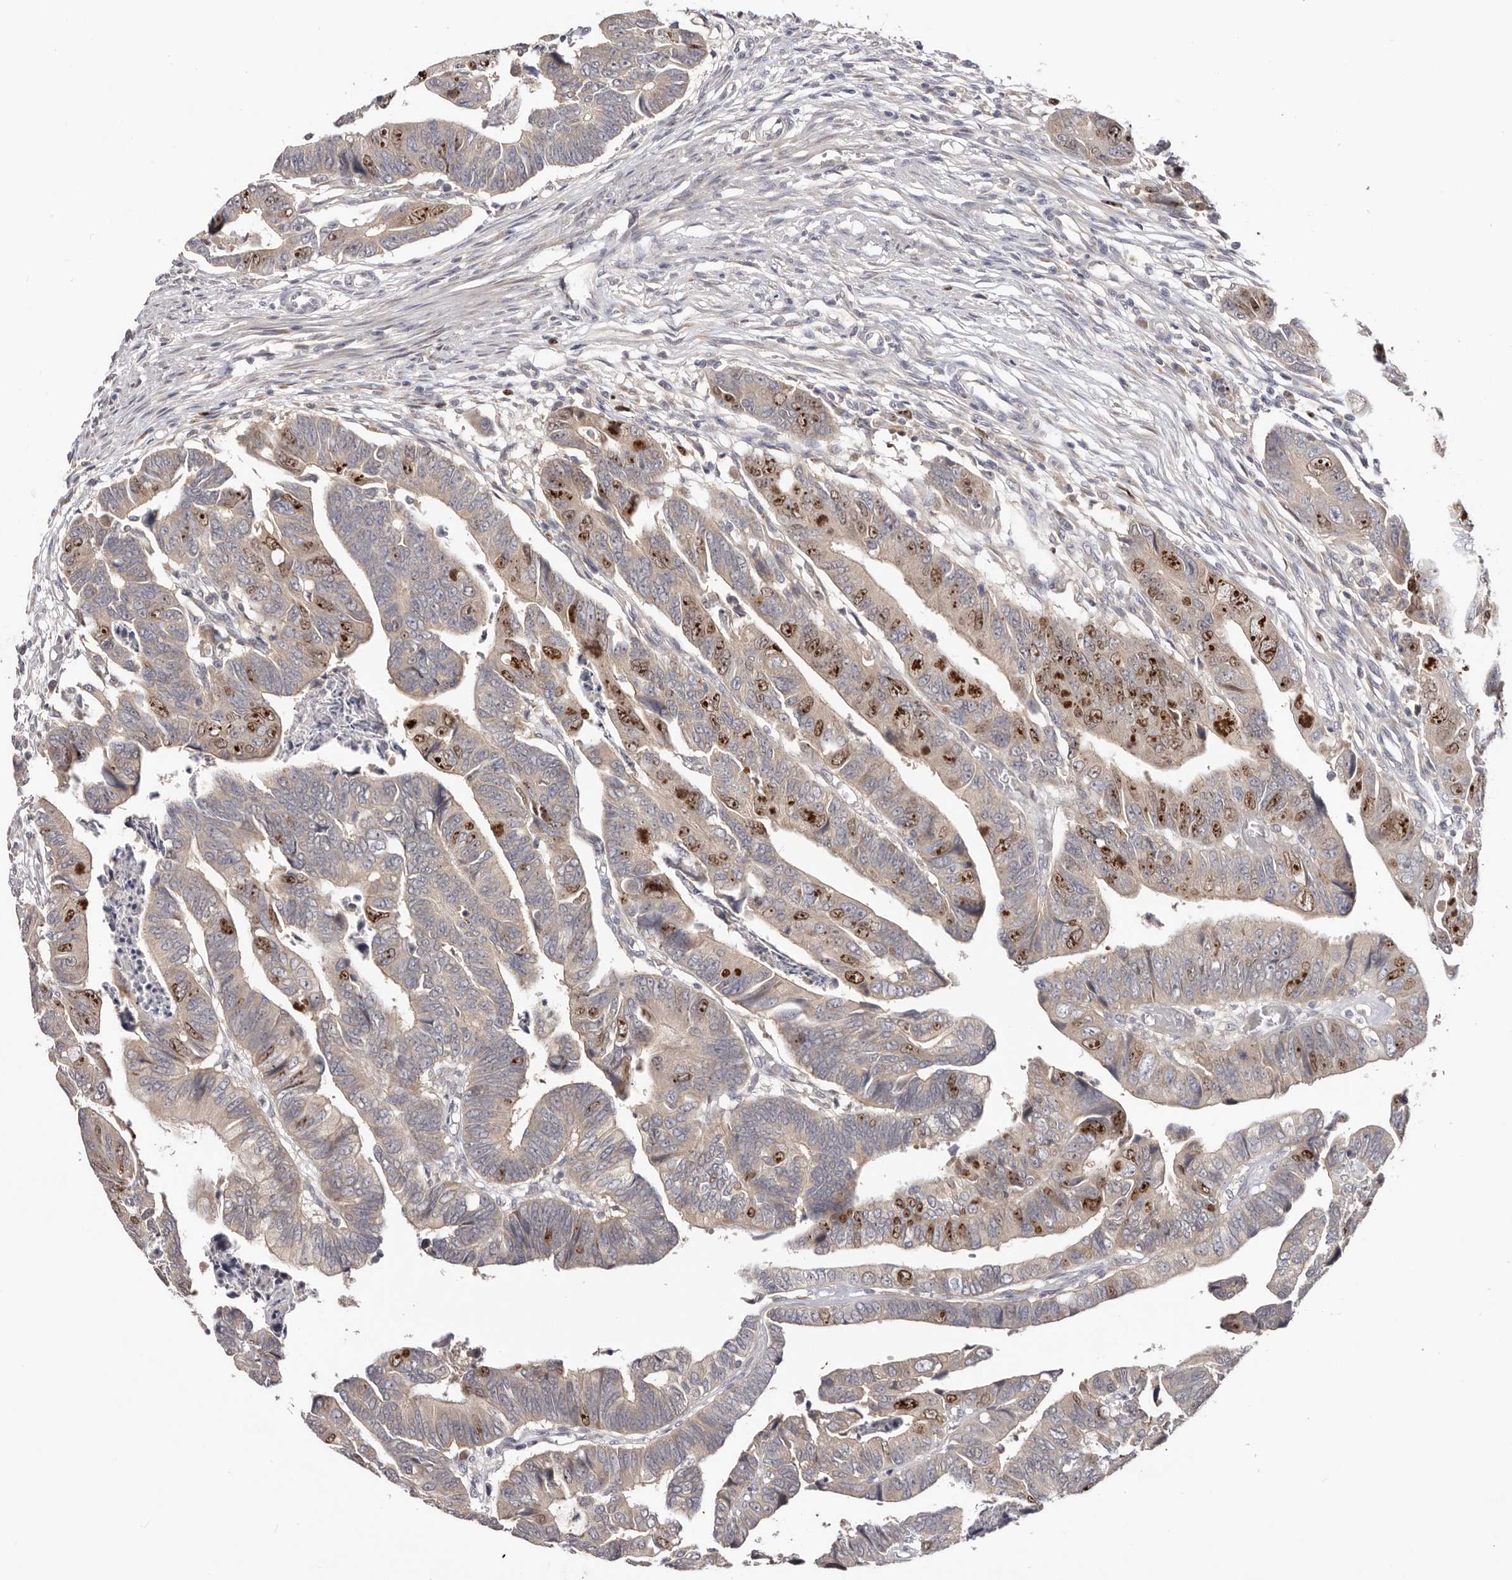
{"staining": {"intensity": "strong", "quantity": "<25%", "location": "nuclear"}, "tissue": "colorectal cancer", "cell_type": "Tumor cells", "image_type": "cancer", "snomed": [{"axis": "morphology", "description": "Adenocarcinoma, NOS"}, {"axis": "topography", "description": "Rectum"}], "caption": "A brown stain shows strong nuclear expression of a protein in colorectal cancer (adenocarcinoma) tumor cells.", "gene": "CCDC190", "patient": {"sex": "female", "age": 65}}